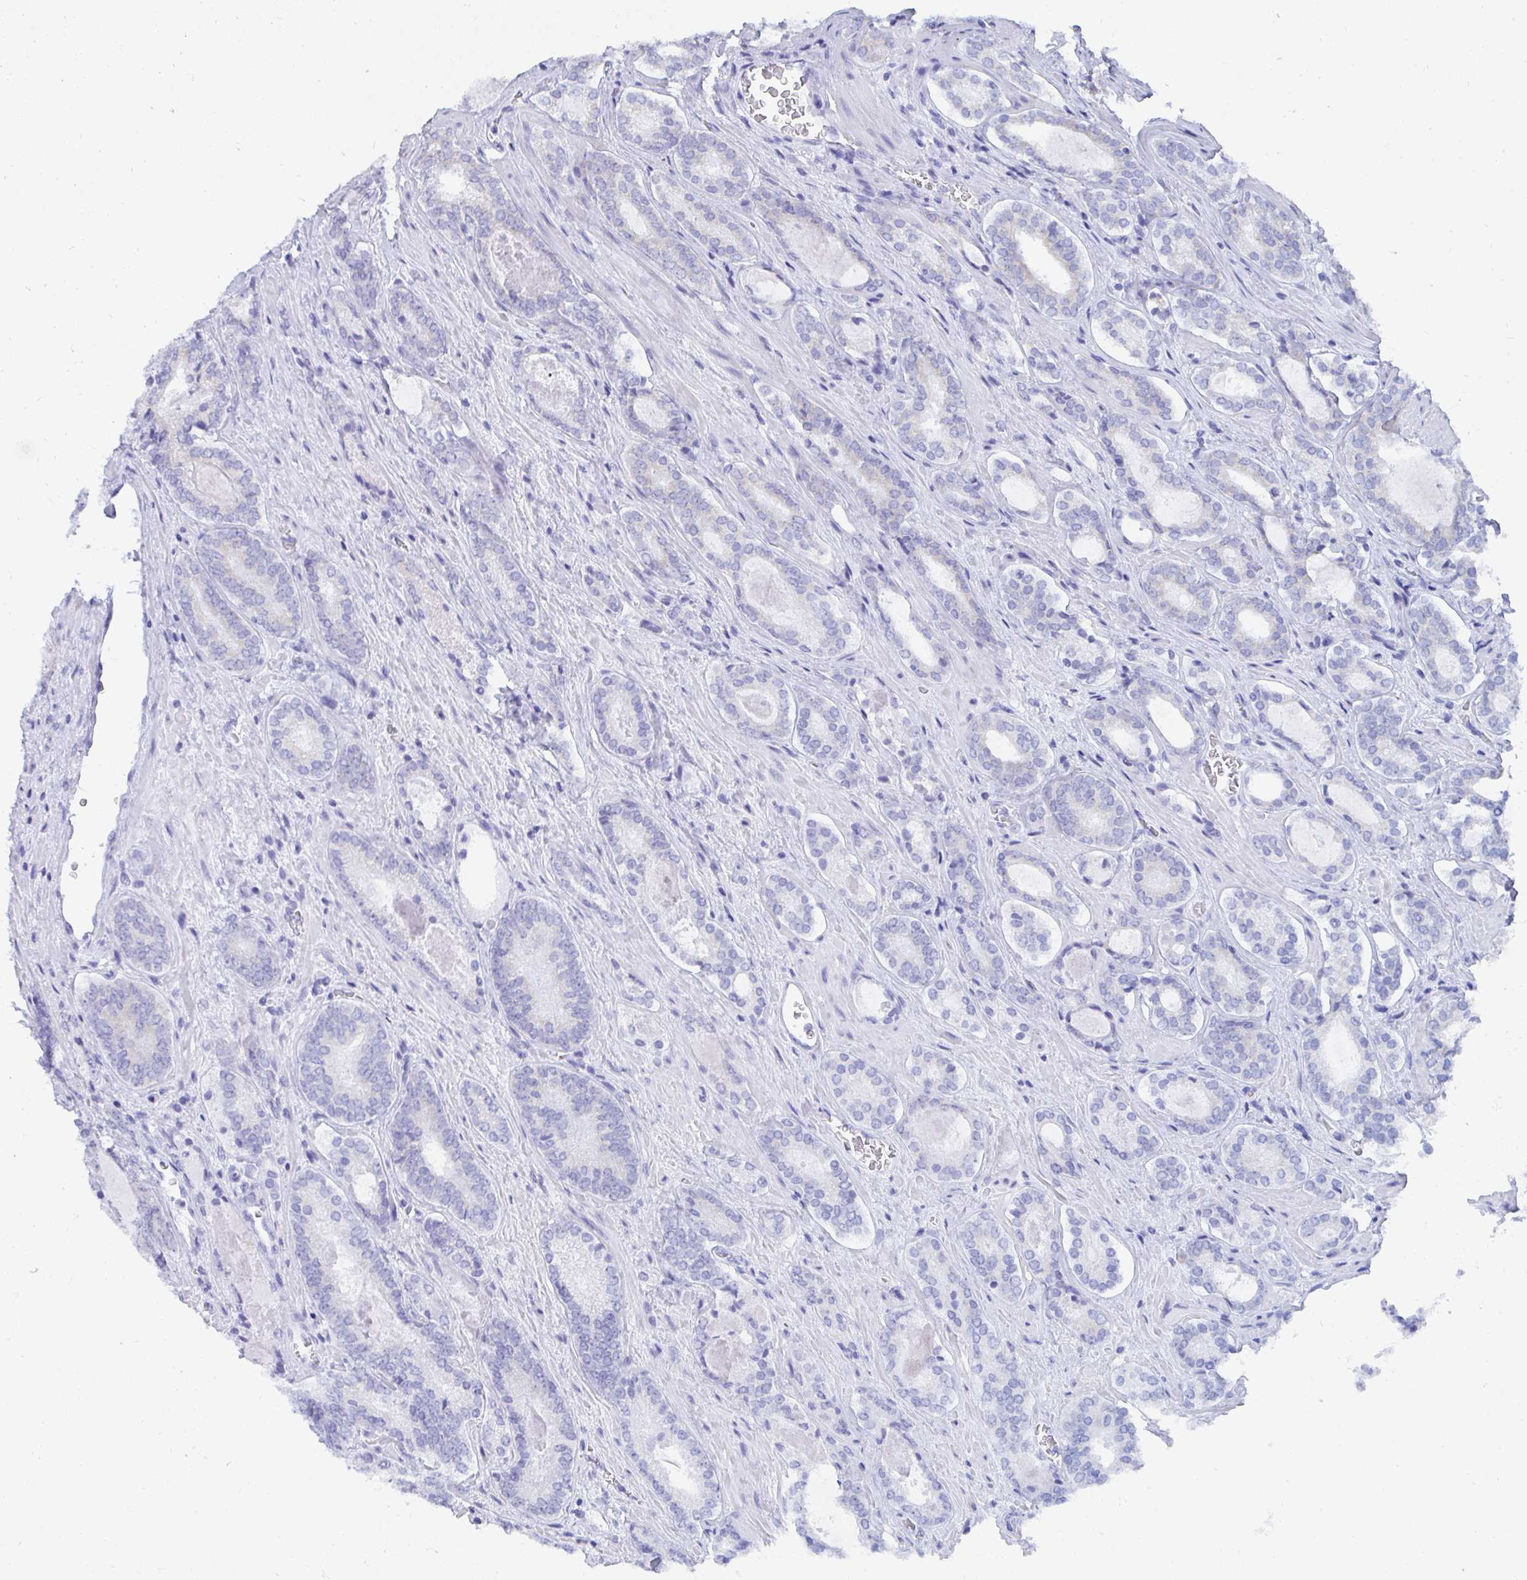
{"staining": {"intensity": "weak", "quantity": "<25%", "location": "cytoplasmic/membranous"}, "tissue": "prostate cancer", "cell_type": "Tumor cells", "image_type": "cancer", "snomed": [{"axis": "morphology", "description": "Adenocarcinoma, Low grade"}, {"axis": "topography", "description": "Prostate"}], "caption": "Photomicrograph shows no protein staining in tumor cells of prostate cancer tissue. (DAB (3,3'-diaminobenzidine) IHC with hematoxylin counter stain).", "gene": "PC", "patient": {"sex": "male", "age": 62}}